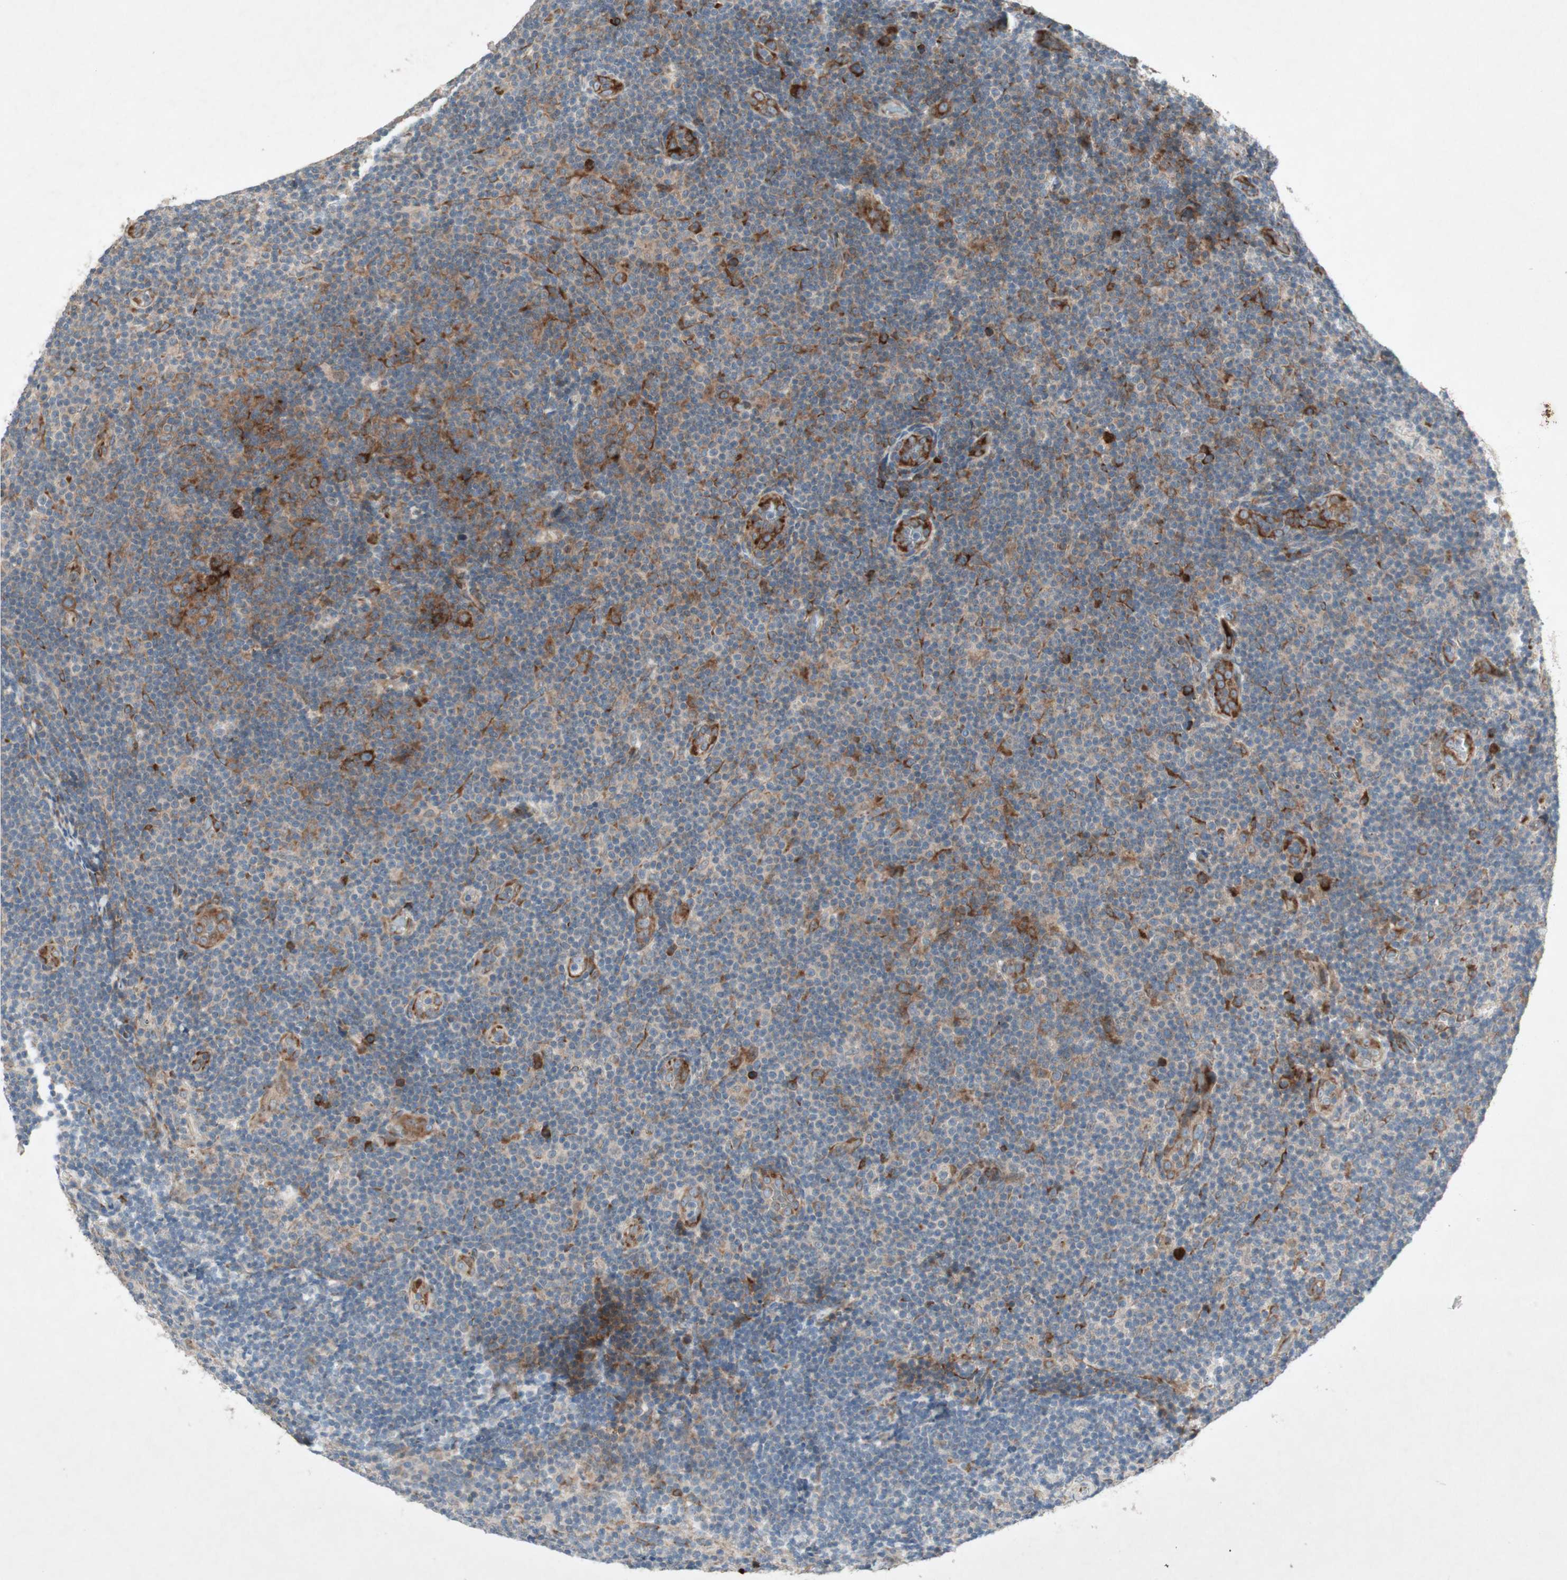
{"staining": {"intensity": "weak", "quantity": "<25%", "location": "cytoplasmic/membranous"}, "tissue": "lymphoma", "cell_type": "Tumor cells", "image_type": "cancer", "snomed": [{"axis": "morphology", "description": "Malignant lymphoma, non-Hodgkin's type, Low grade"}, {"axis": "topography", "description": "Lymph node"}], "caption": "Human lymphoma stained for a protein using IHC displays no expression in tumor cells.", "gene": "APOO", "patient": {"sex": "male", "age": 83}}